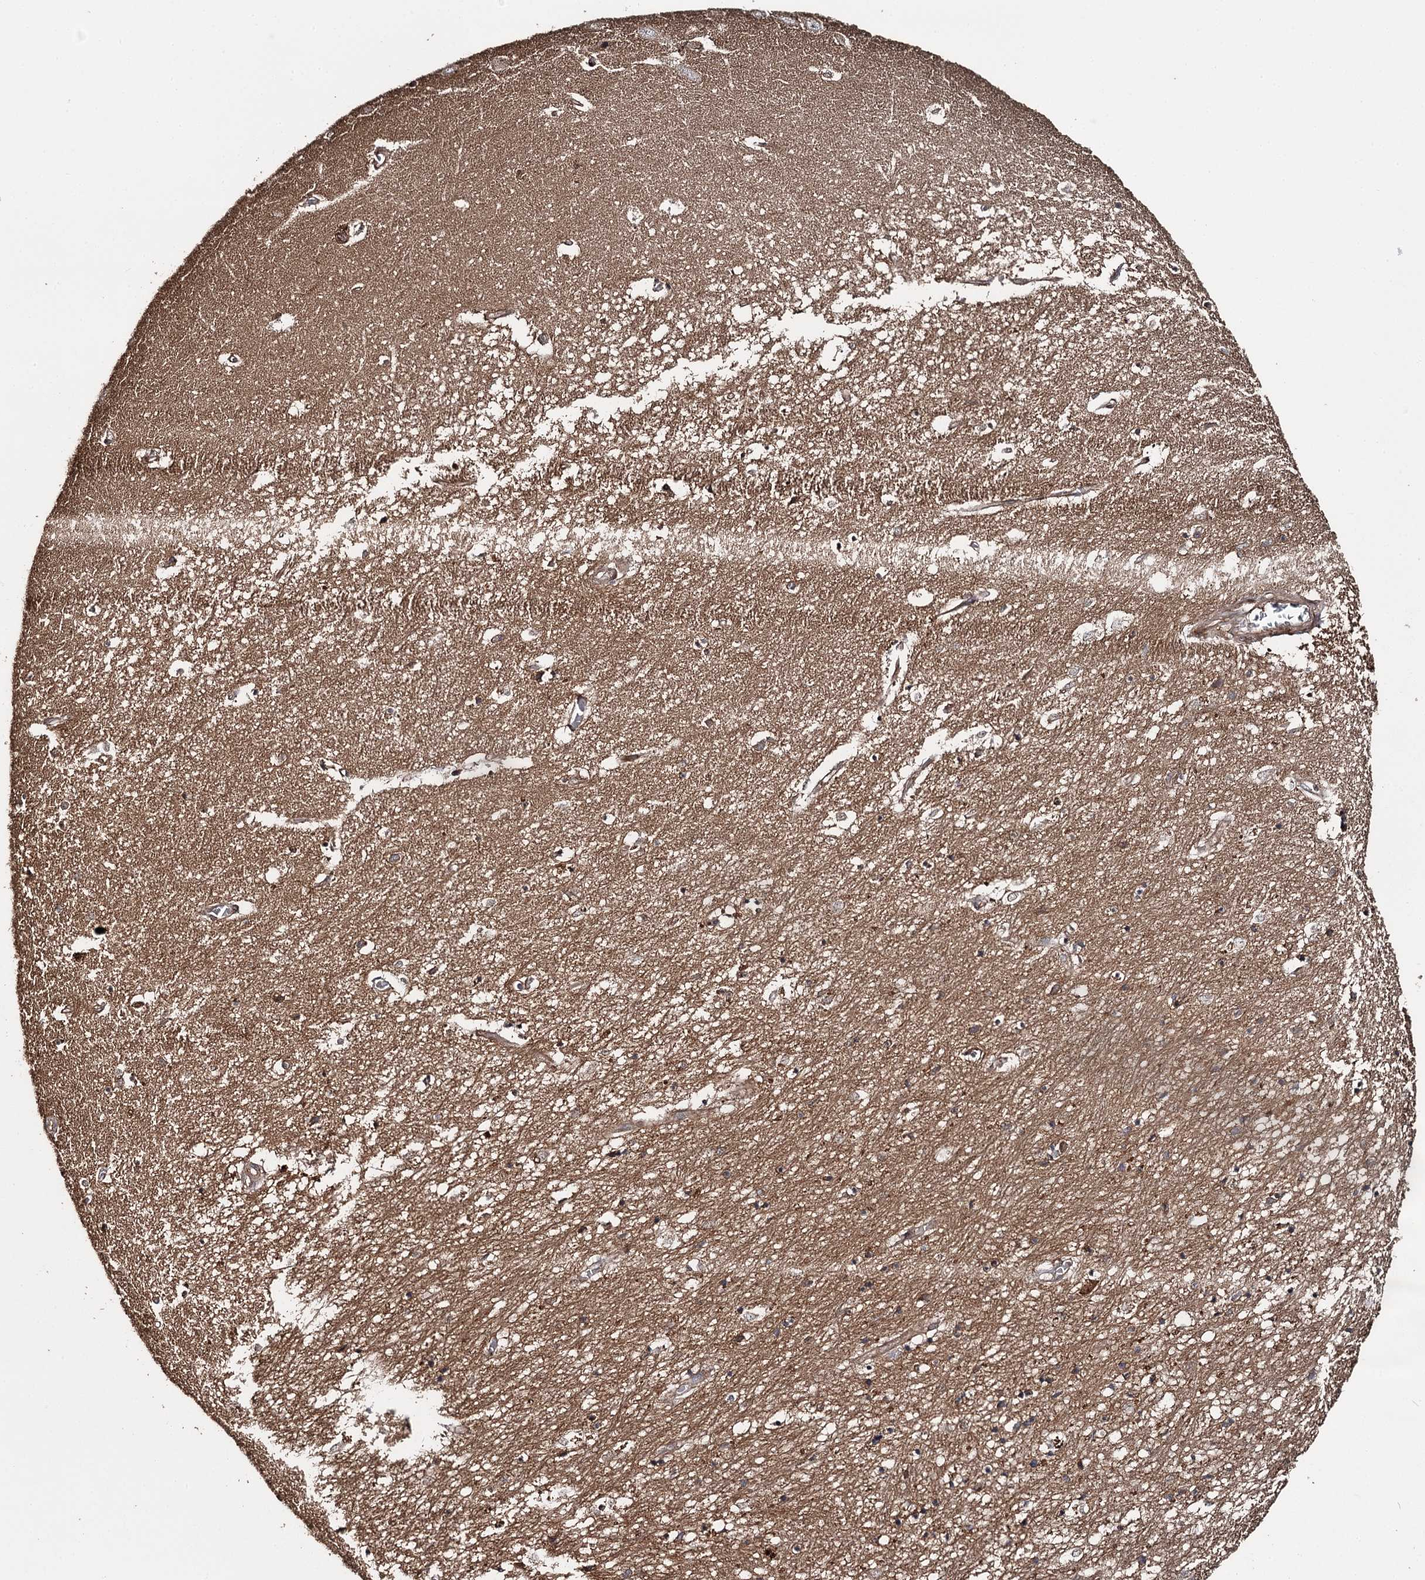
{"staining": {"intensity": "moderate", "quantity": "25%-75%", "location": "cytoplasmic/membranous"}, "tissue": "hippocampus", "cell_type": "Glial cells", "image_type": "normal", "snomed": [{"axis": "morphology", "description": "Normal tissue, NOS"}, {"axis": "topography", "description": "Hippocampus"}], "caption": "A brown stain shows moderate cytoplasmic/membranous expression of a protein in glial cells of unremarkable human hippocampus.", "gene": "RAB21", "patient": {"sex": "female", "age": 64}}